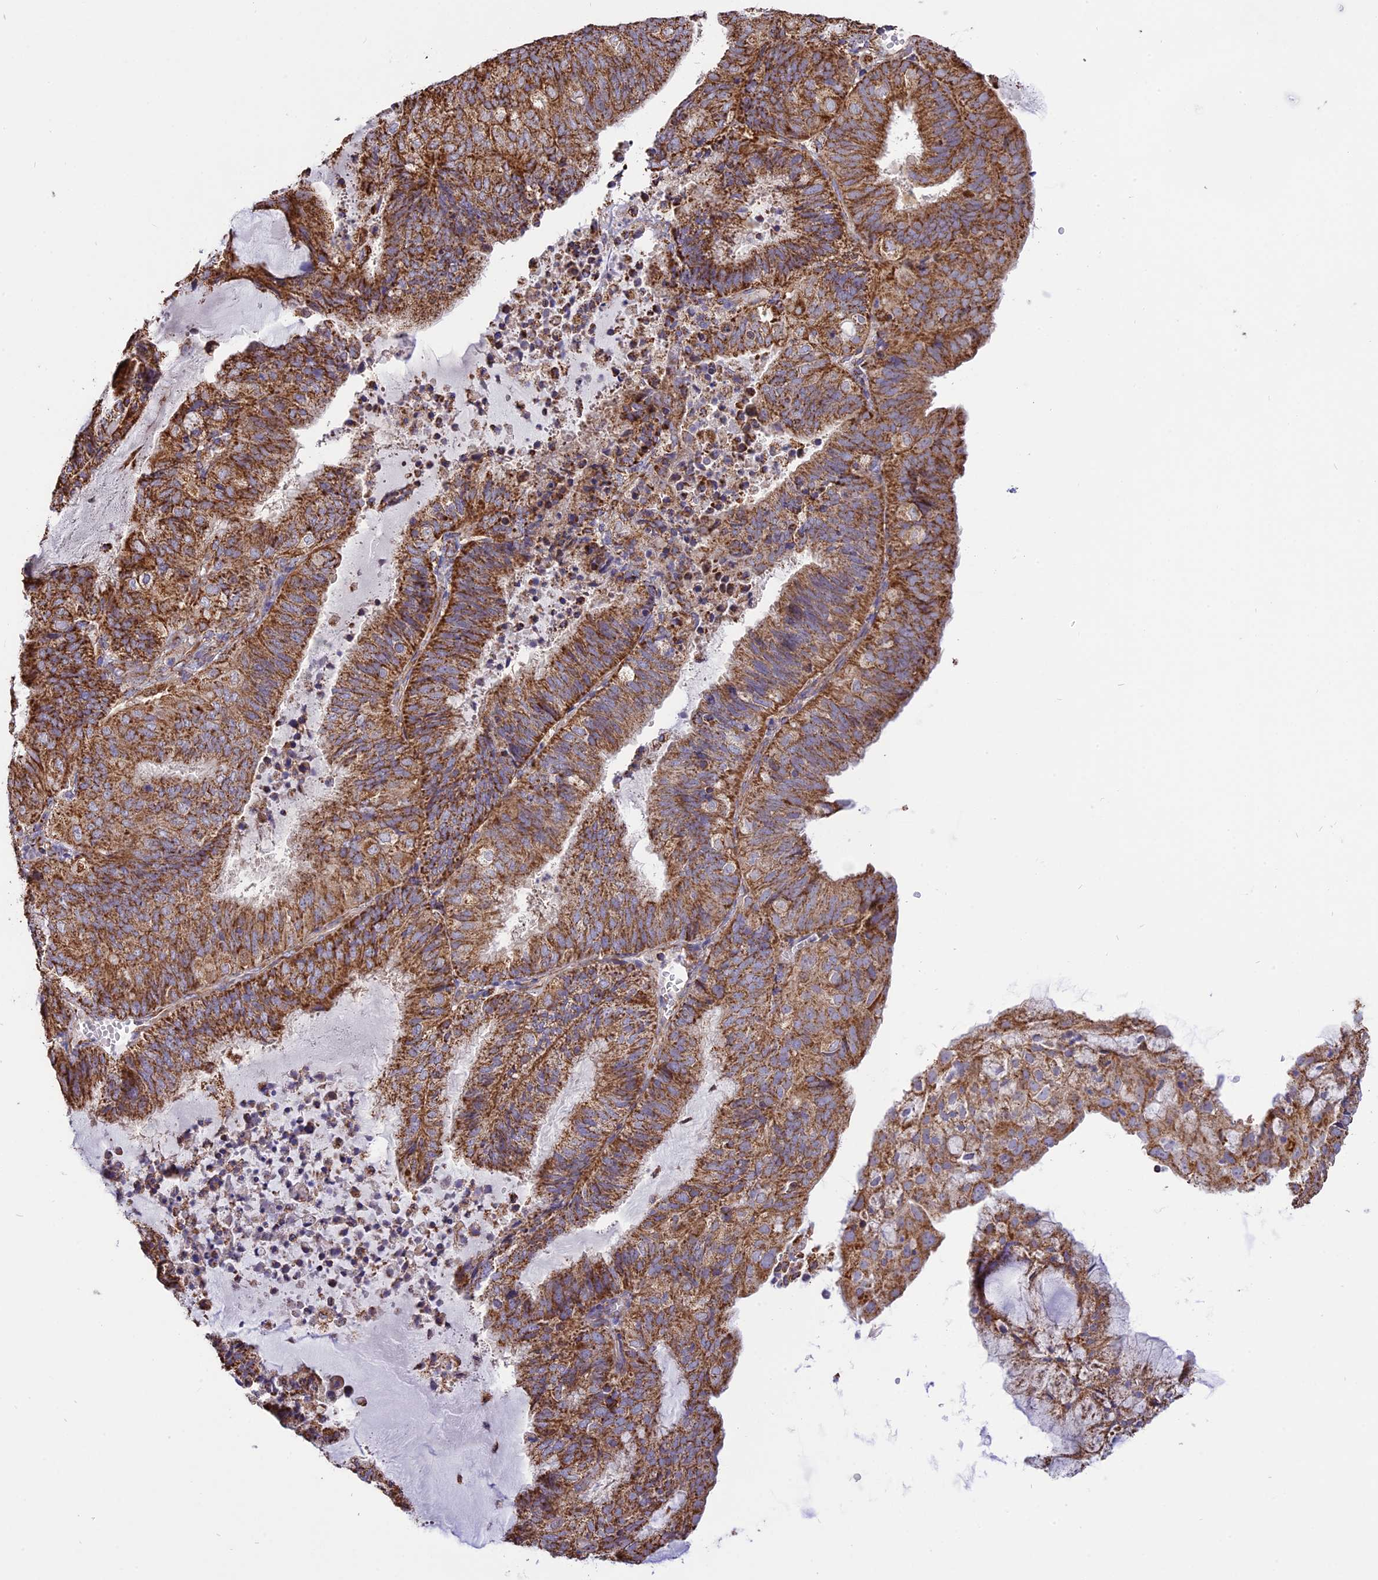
{"staining": {"intensity": "moderate", "quantity": ">75%", "location": "cytoplasmic/membranous"}, "tissue": "endometrial cancer", "cell_type": "Tumor cells", "image_type": "cancer", "snomed": [{"axis": "morphology", "description": "Adenocarcinoma, NOS"}, {"axis": "topography", "description": "Endometrium"}], "caption": "A high-resolution micrograph shows IHC staining of adenocarcinoma (endometrial), which reveals moderate cytoplasmic/membranous staining in approximately >75% of tumor cells. The protein is shown in brown color, while the nuclei are stained blue.", "gene": "TTC4", "patient": {"sex": "female", "age": 81}}